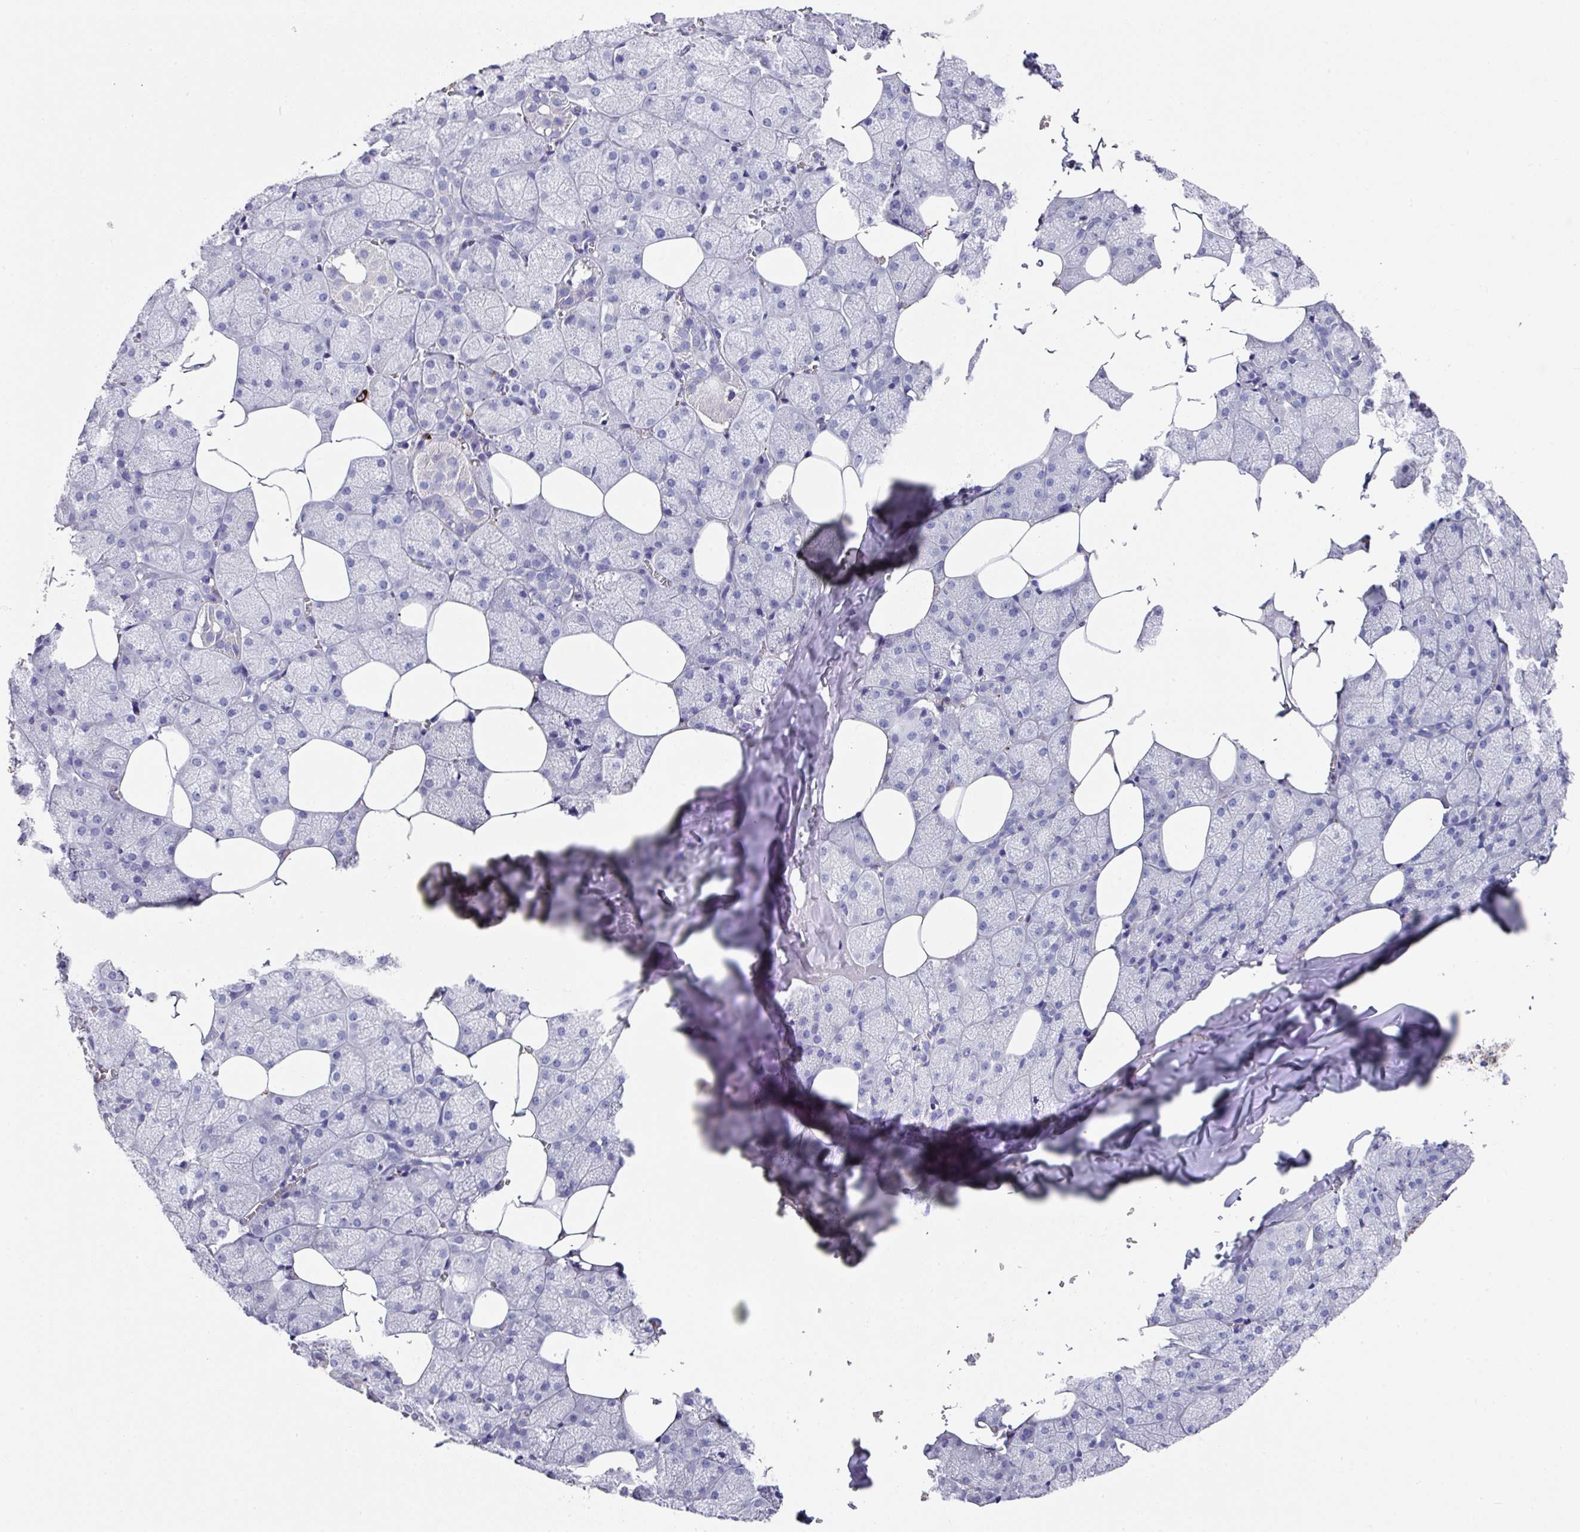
{"staining": {"intensity": "negative", "quantity": "none", "location": "none"}, "tissue": "salivary gland", "cell_type": "Glandular cells", "image_type": "normal", "snomed": [{"axis": "morphology", "description": "Normal tissue, NOS"}, {"axis": "topography", "description": "Salivary gland"}, {"axis": "topography", "description": "Peripheral nerve tissue"}], "caption": "DAB (3,3'-diaminobenzidine) immunohistochemical staining of benign human salivary gland displays no significant positivity in glandular cells. (Immunohistochemistry (ihc), brightfield microscopy, high magnification).", "gene": "CPVL", "patient": {"sex": "male", "age": 38}}